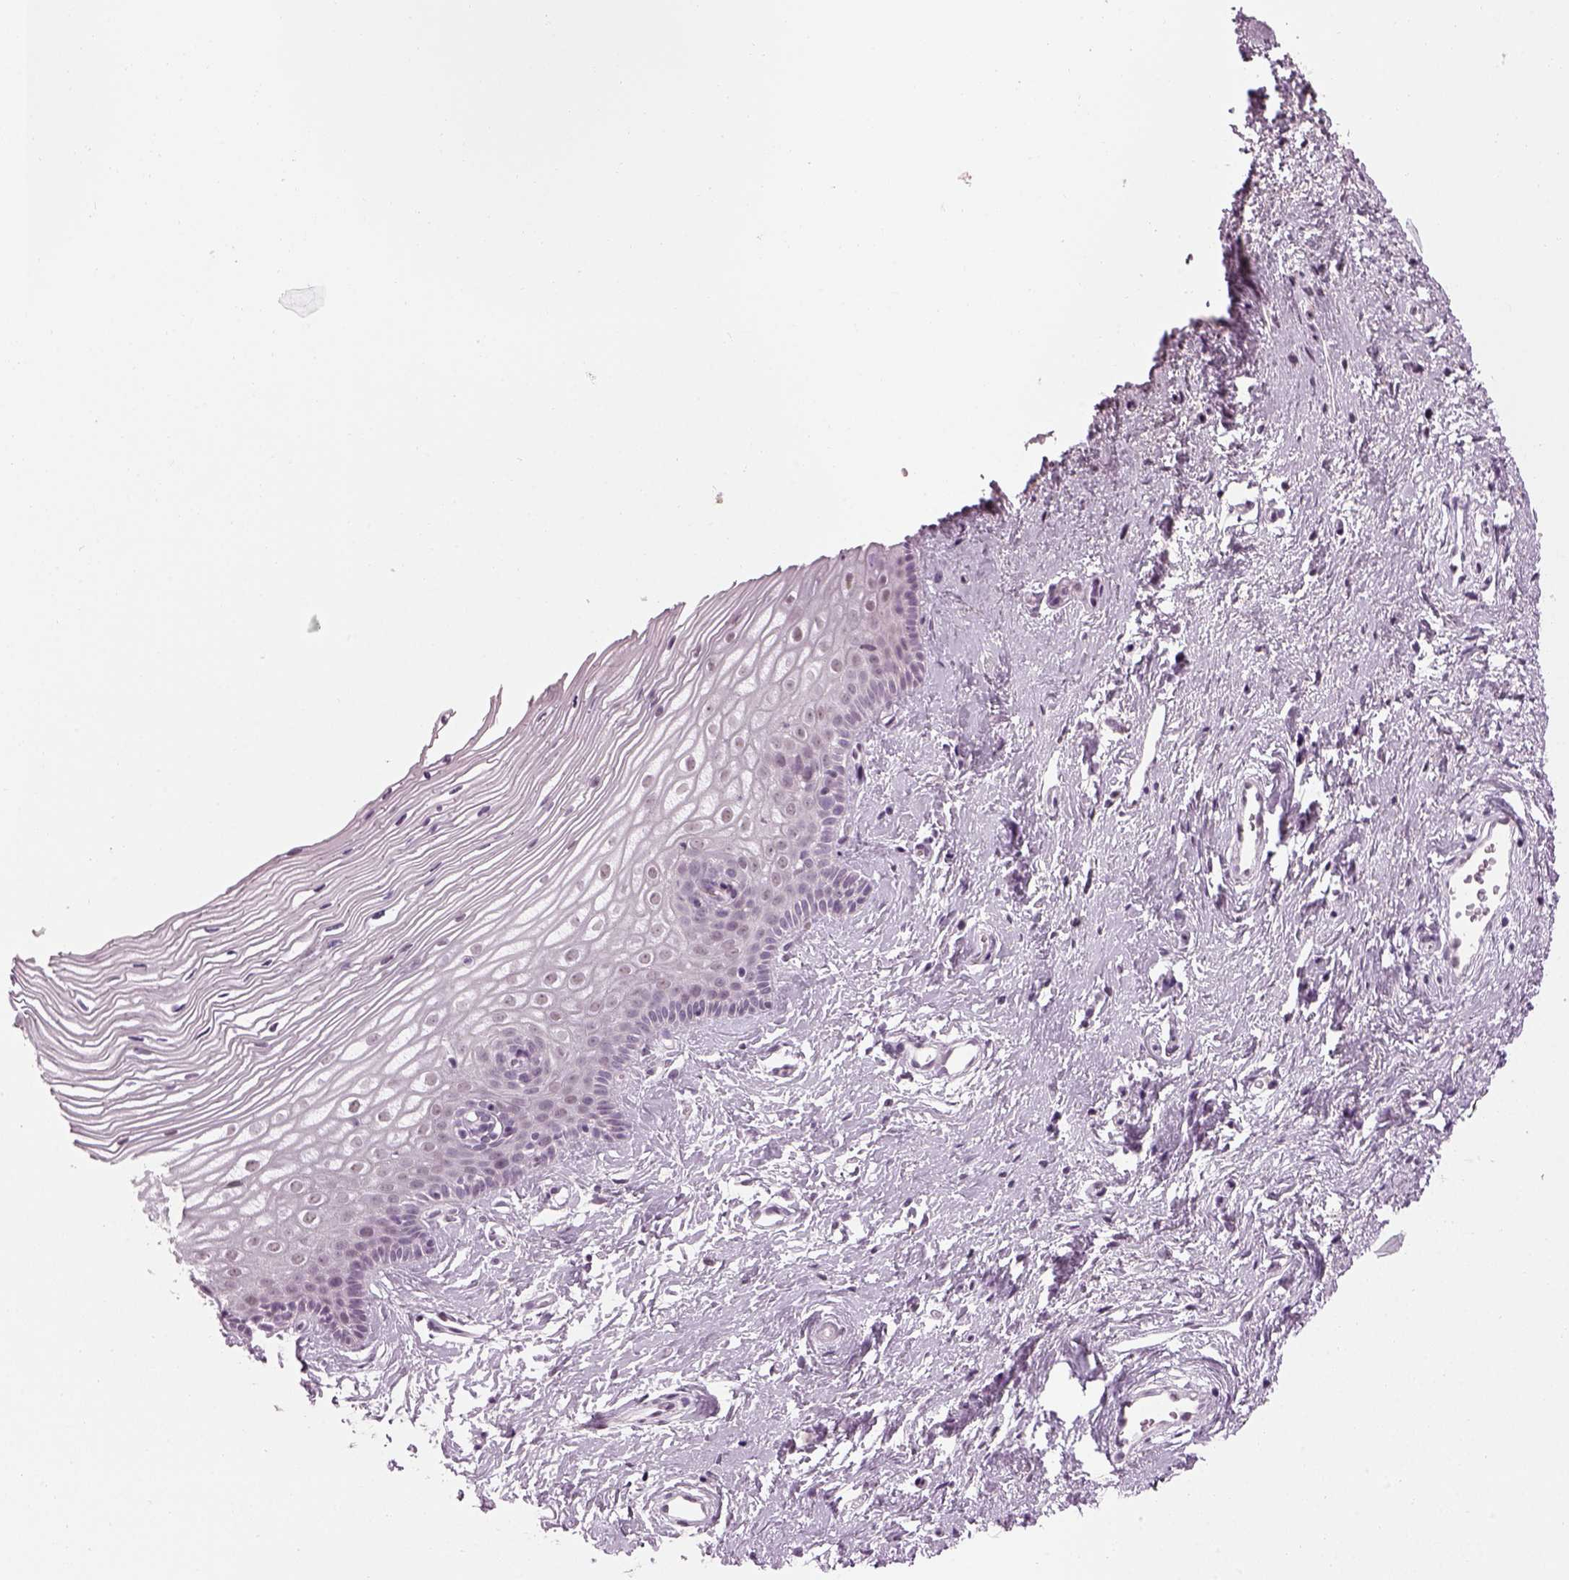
{"staining": {"intensity": "negative", "quantity": "none", "location": "none"}, "tissue": "cervix", "cell_type": "Glandular cells", "image_type": "normal", "snomed": [{"axis": "morphology", "description": "Normal tissue, NOS"}, {"axis": "topography", "description": "Cervix"}], "caption": "The IHC image has no significant staining in glandular cells of cervix. (Stains: DAB immunohistochemistry with hematoxylin counter stain, Microscopy: brightfield microscopy at high magnification).", "gene": "KCNG2", "patient": {"sex": "female", "age": 40}}